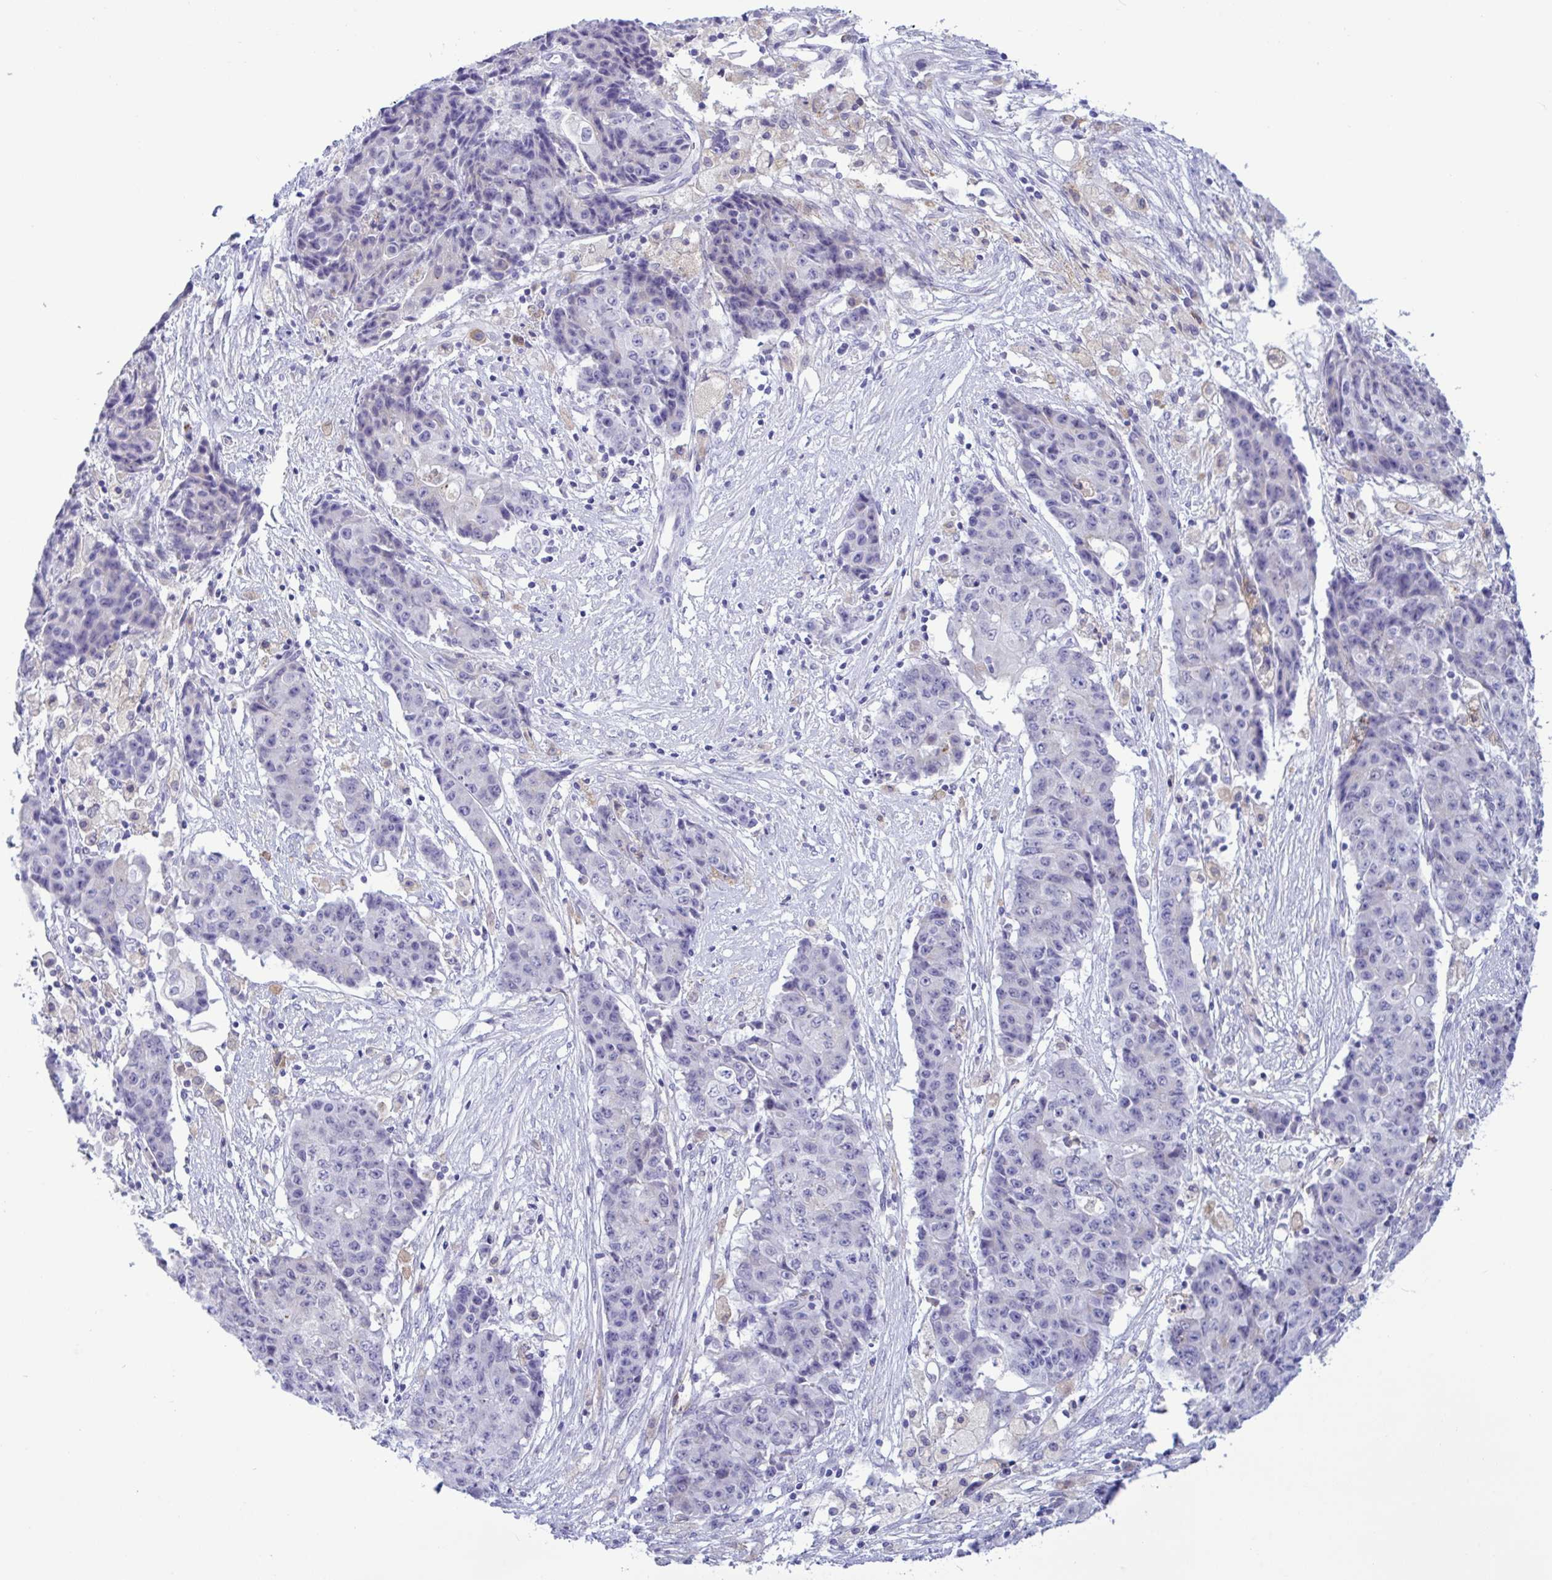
{"staining": {"intensity": "negative", "quantity": "none", "location": "none"}, "tissue": "ovarian cancer", "cell_type": "Tumor cells", "image_type": "cancer", "snomed": [{"axis": "morphology", "description": "Carcinoma, endometroid"}, {"axis": "topography", "description": "Ovary"}], "caption": "There is no significant positivity in tumor cells of ovarian cancer. (Stains: DAB immunohistochemistry with hematoxylin counter stain, Microscopy: brightfield microscopy at high magnification).", "gene": "SREBF1", "patient": {"sex": "female", "age": 42}}